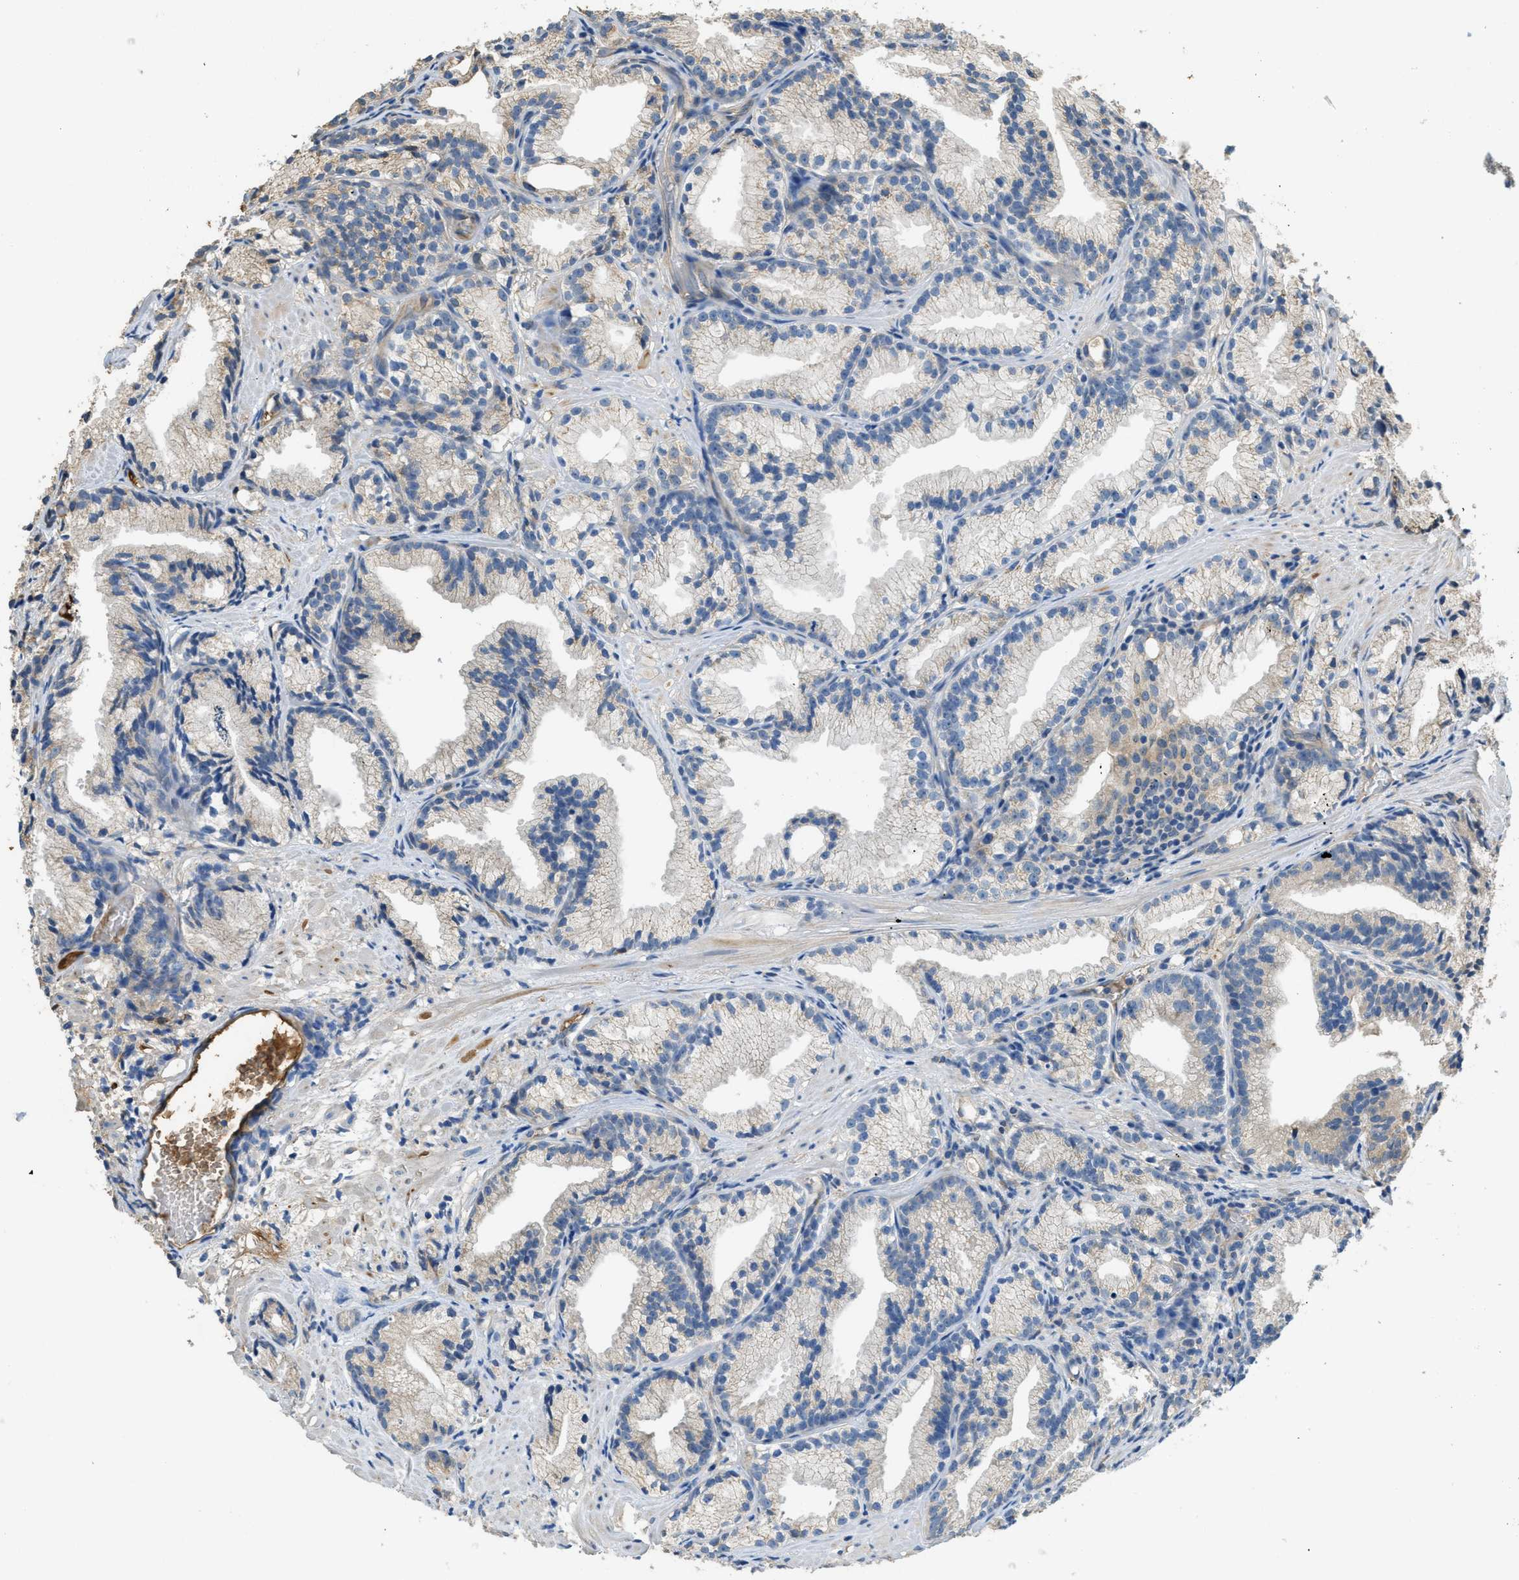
{"staining": {"intensity": "weak", "quantity": "<25%", "location": "cytoplasmic/membranous"}, "tissue": "prostate cancer", "cell_type": "Tumor cells", "image_type": "cancer", "snomed": [{"axis": "morphology", "description": "Adenocarcinoma, Low grade"}, {"axis": "topography", "description": "Prostate"}], "caption": "DAB immunohistochemical staining of adenocarcinoma (low-grade) (prostate) exhibits no significant expression in tumor cells.", "gene": "RIPK2", "patient": {"sex": "male", "age": 89}}